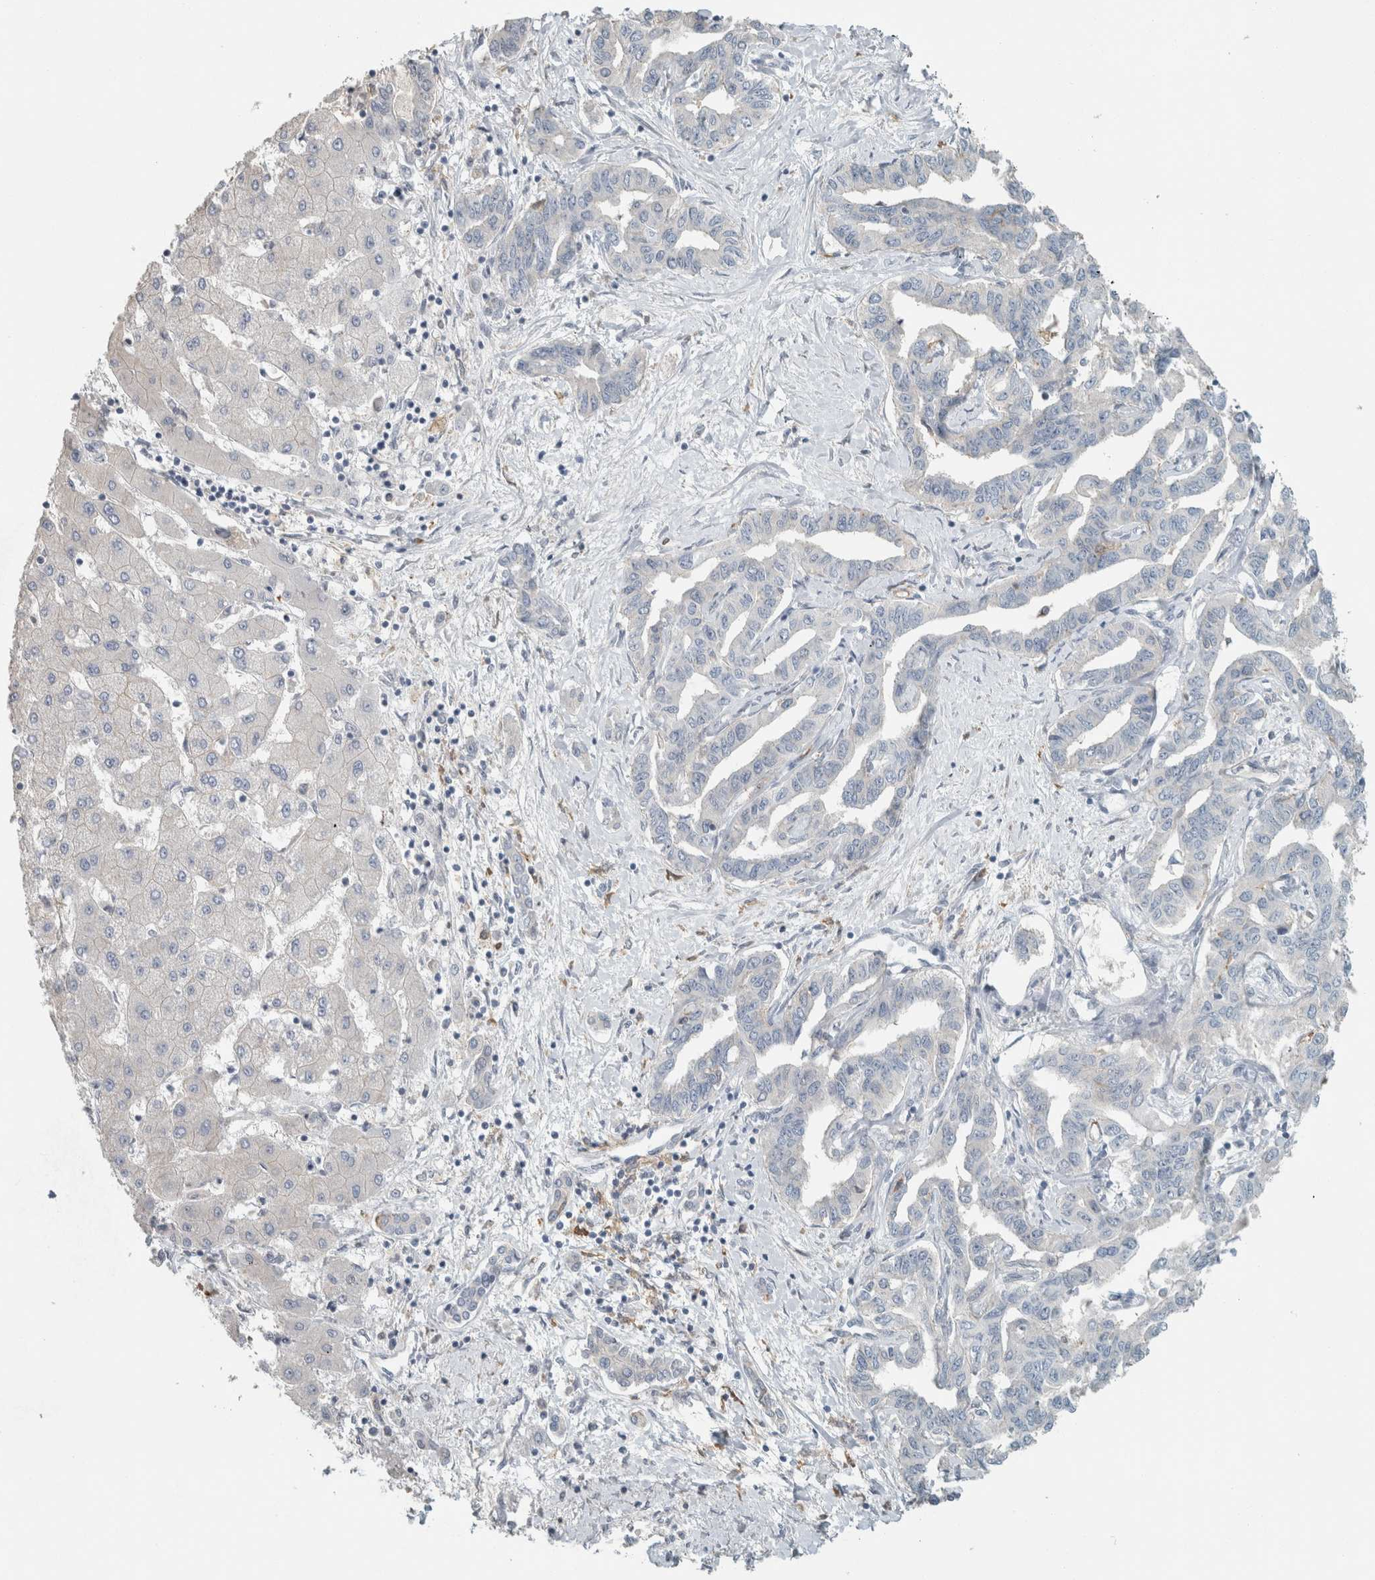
{"staining": {"intensity": "negative", "quantity": "none", "location": "none"}, "tissue": "liver cancer", "cell_type": "Tumor cells", "image_type": "cancer", "snomed": [{"axis": "morphology", "description": "Cholangiocarcinoma"}, {"axis": "topography", "description": "Liver"}], "caption": "Liver cancer was stained to show a protein in brown. There is no significant expression in tumor cells.", "gene": "SCIN", "patient": {"sex": "male", "age": 59}}